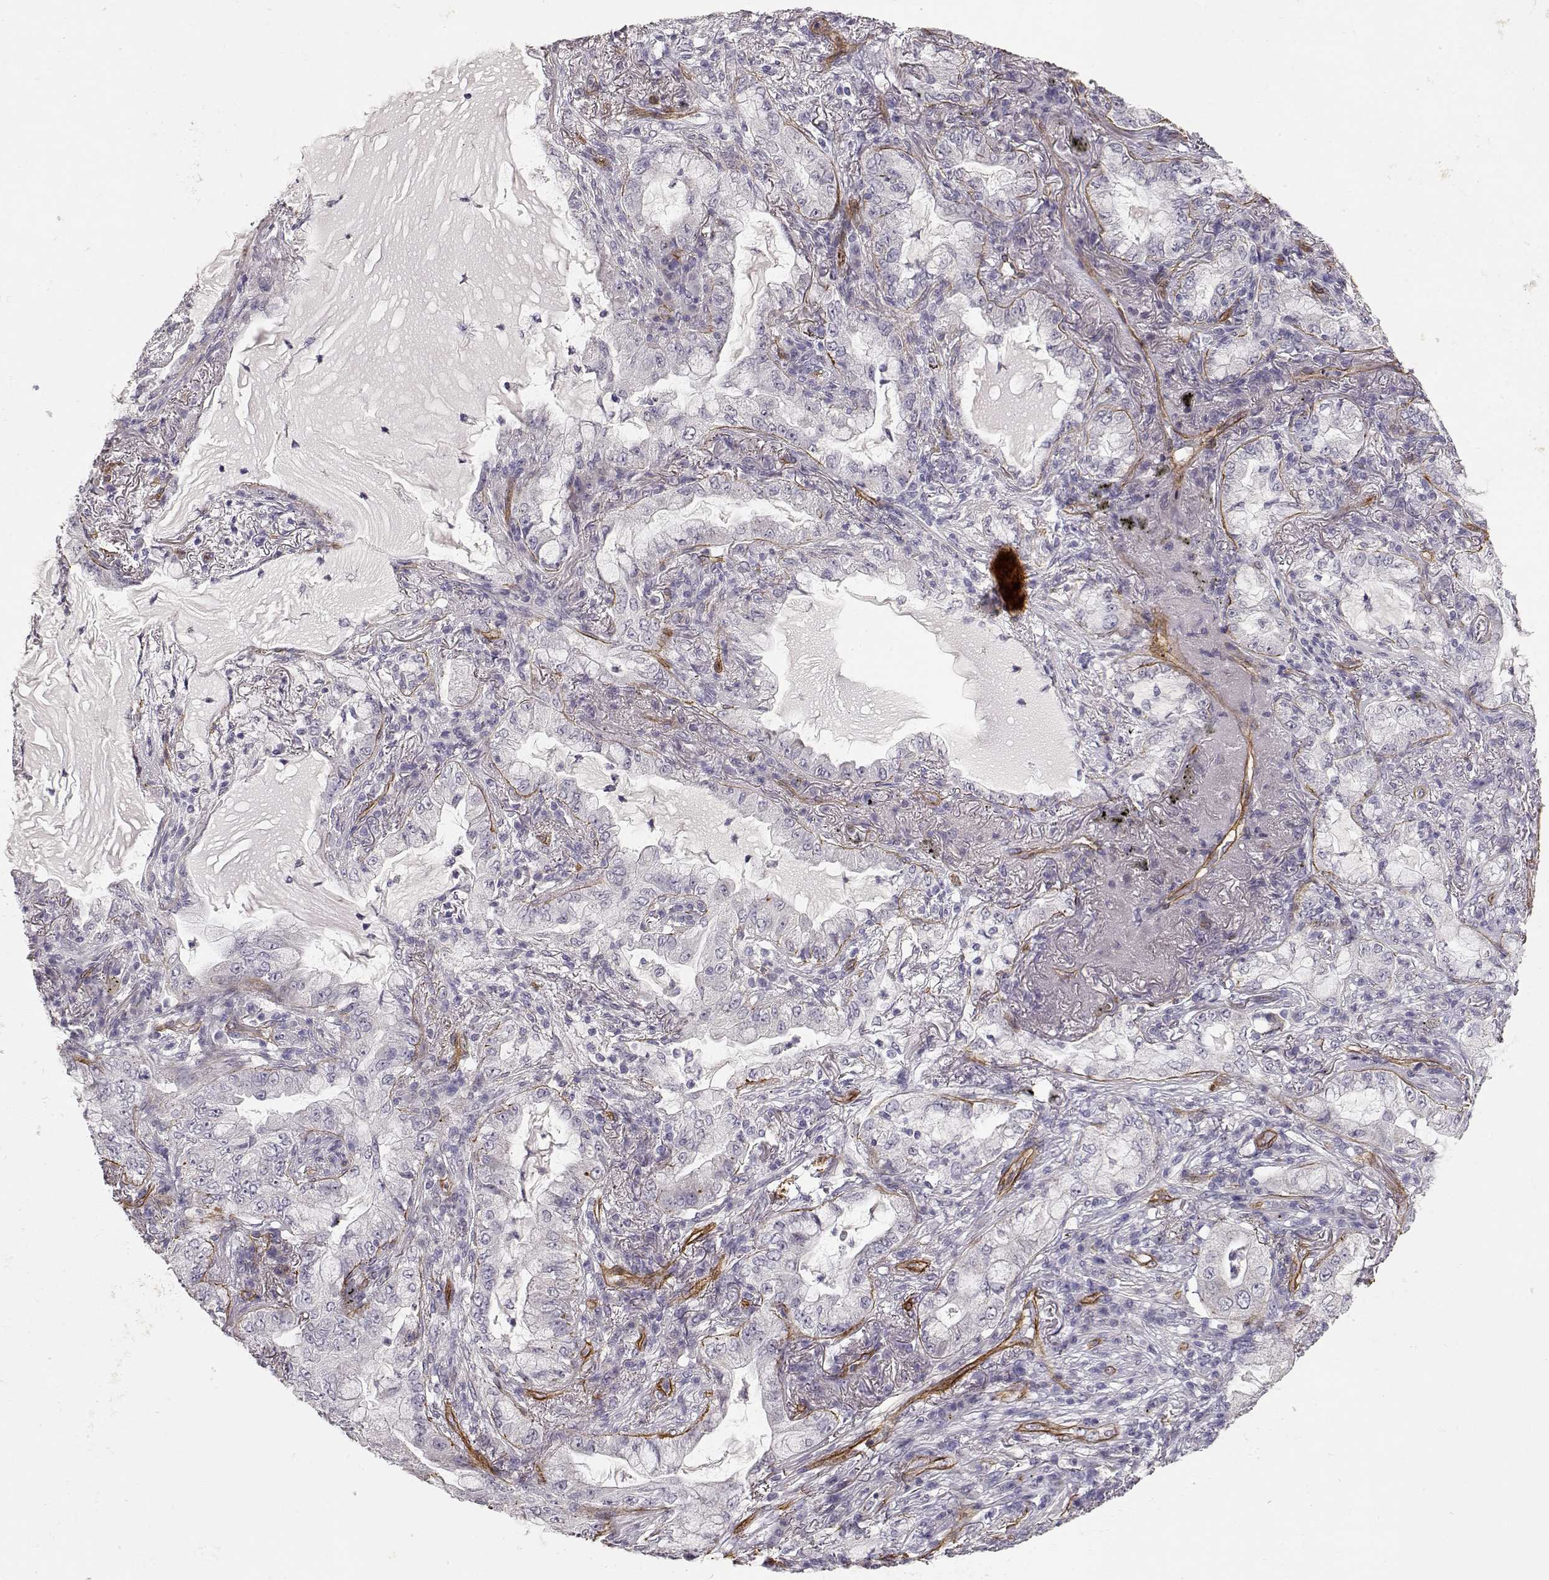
{"staining": {"intensity": "negative", "quantity": "none", "location": "none"}, "tissue": "lung cancer", "cell_type": "Tumor cells", "image_type": "cancer", "snomed": [{"axis": "morphology", "description": "Adenocarcinoma, NOS"}, {"axis": "topography", "description": "Lung"}], "caption": "Immunohistochemistry photomicrograph of neoplastic tissue: lung cancer (adenocarcinoma) stained with DAB demonstrates no significant protein staining in tumor cells.", "gene": "LAMC1", "patient": {"sex": "female", "age": 73}}